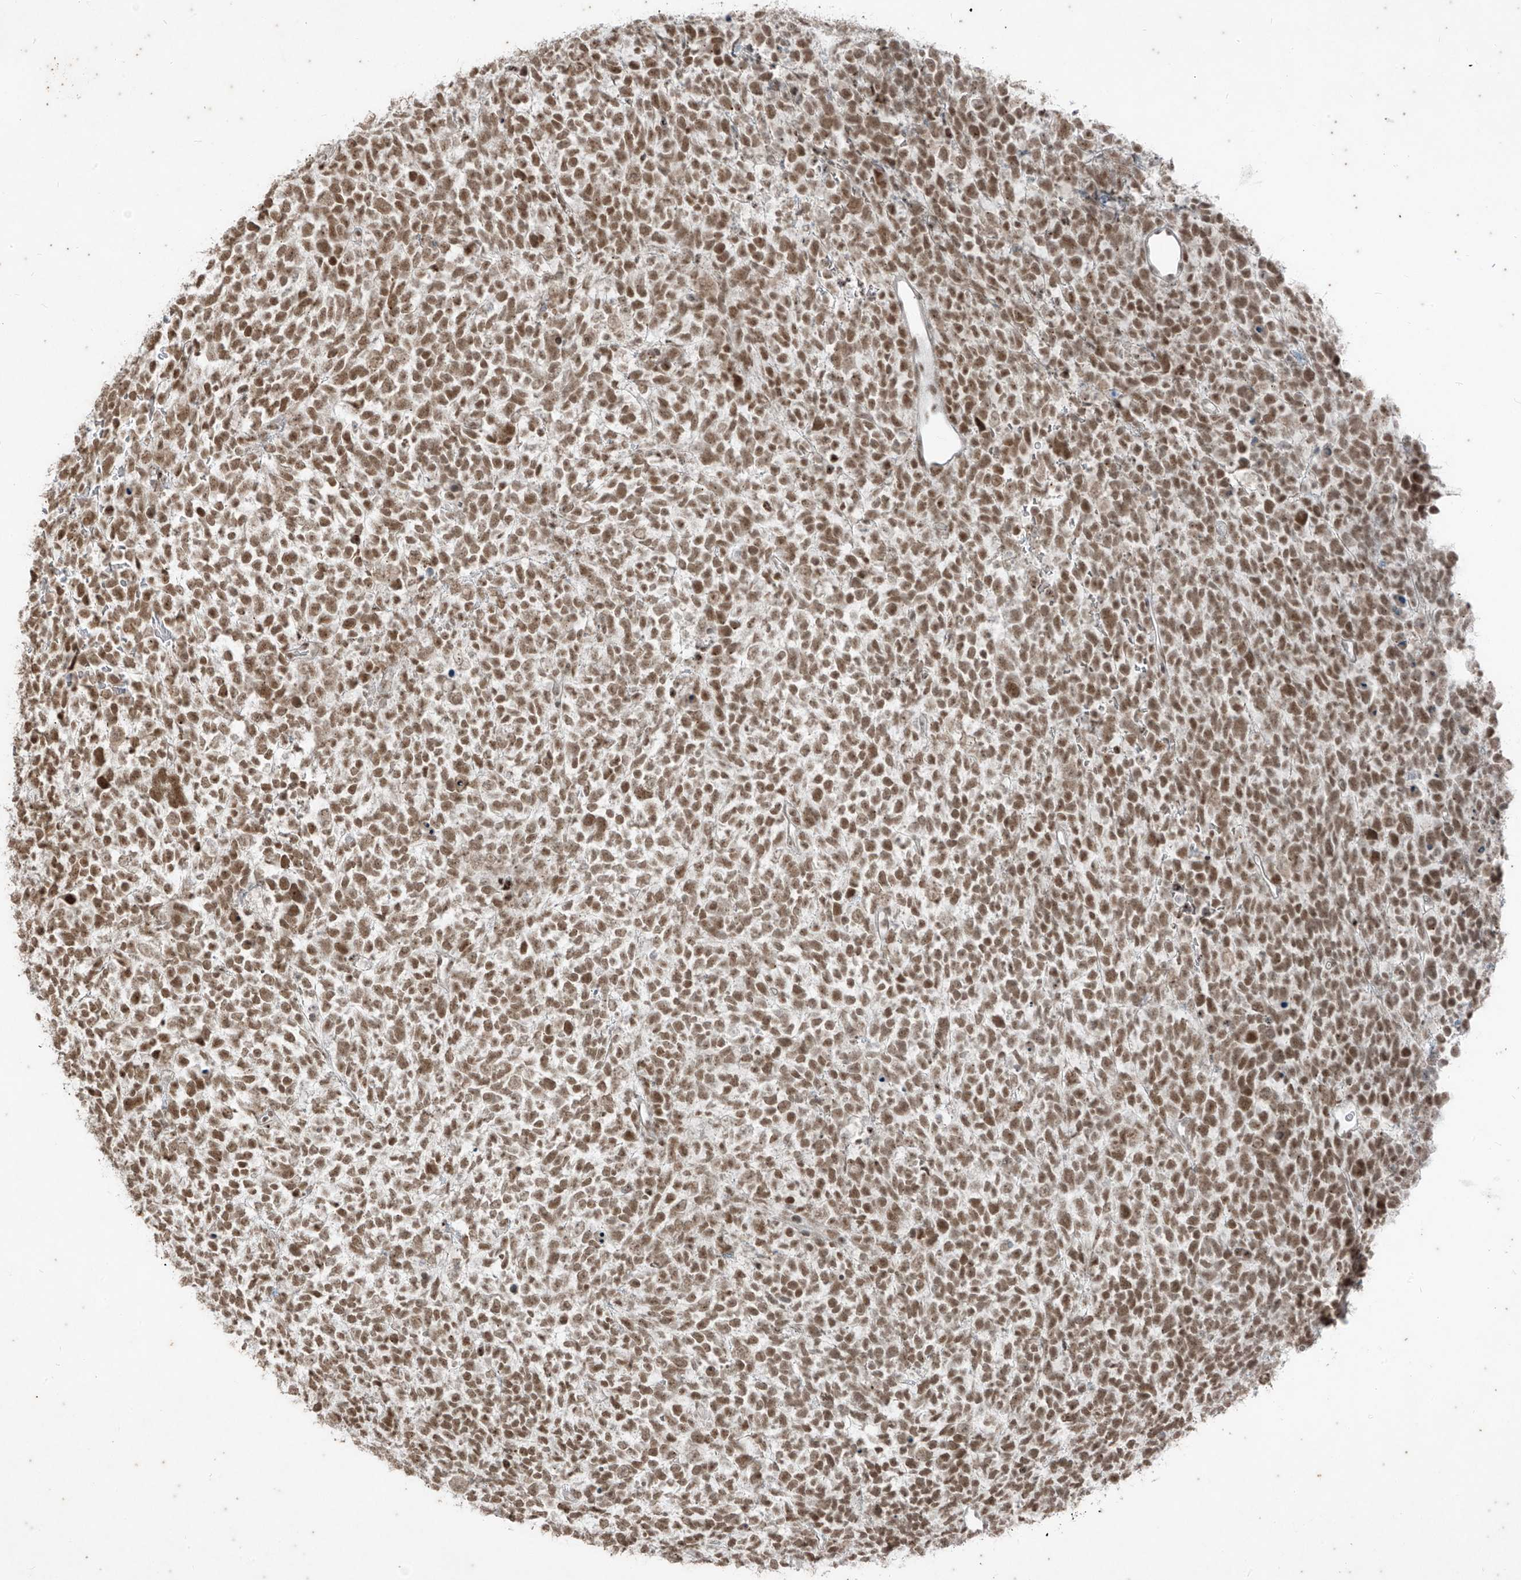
{"staining": {"intensity": "moderate", "quantity": ">75%", "location": "nuclear"}, "tissue": "urothelial cancer", "cell_type": "Tumor cells", "image_type": "cancer", "snomed": [{"axis": "morphology", "description": "Urothelial carcinoma, High grade"}, {"axis": "topography", "description": "Urinary bladder"}], "caption": "IHC (DAB (3,3'-diaminobenzidine)) staining of human high-grade urothelial carcinoma reveals moderate nuclear protein positivity in about >75% of tumor cells.", "gene": "ZNF354B", "patient": {"sex": "female", "age": 82}}